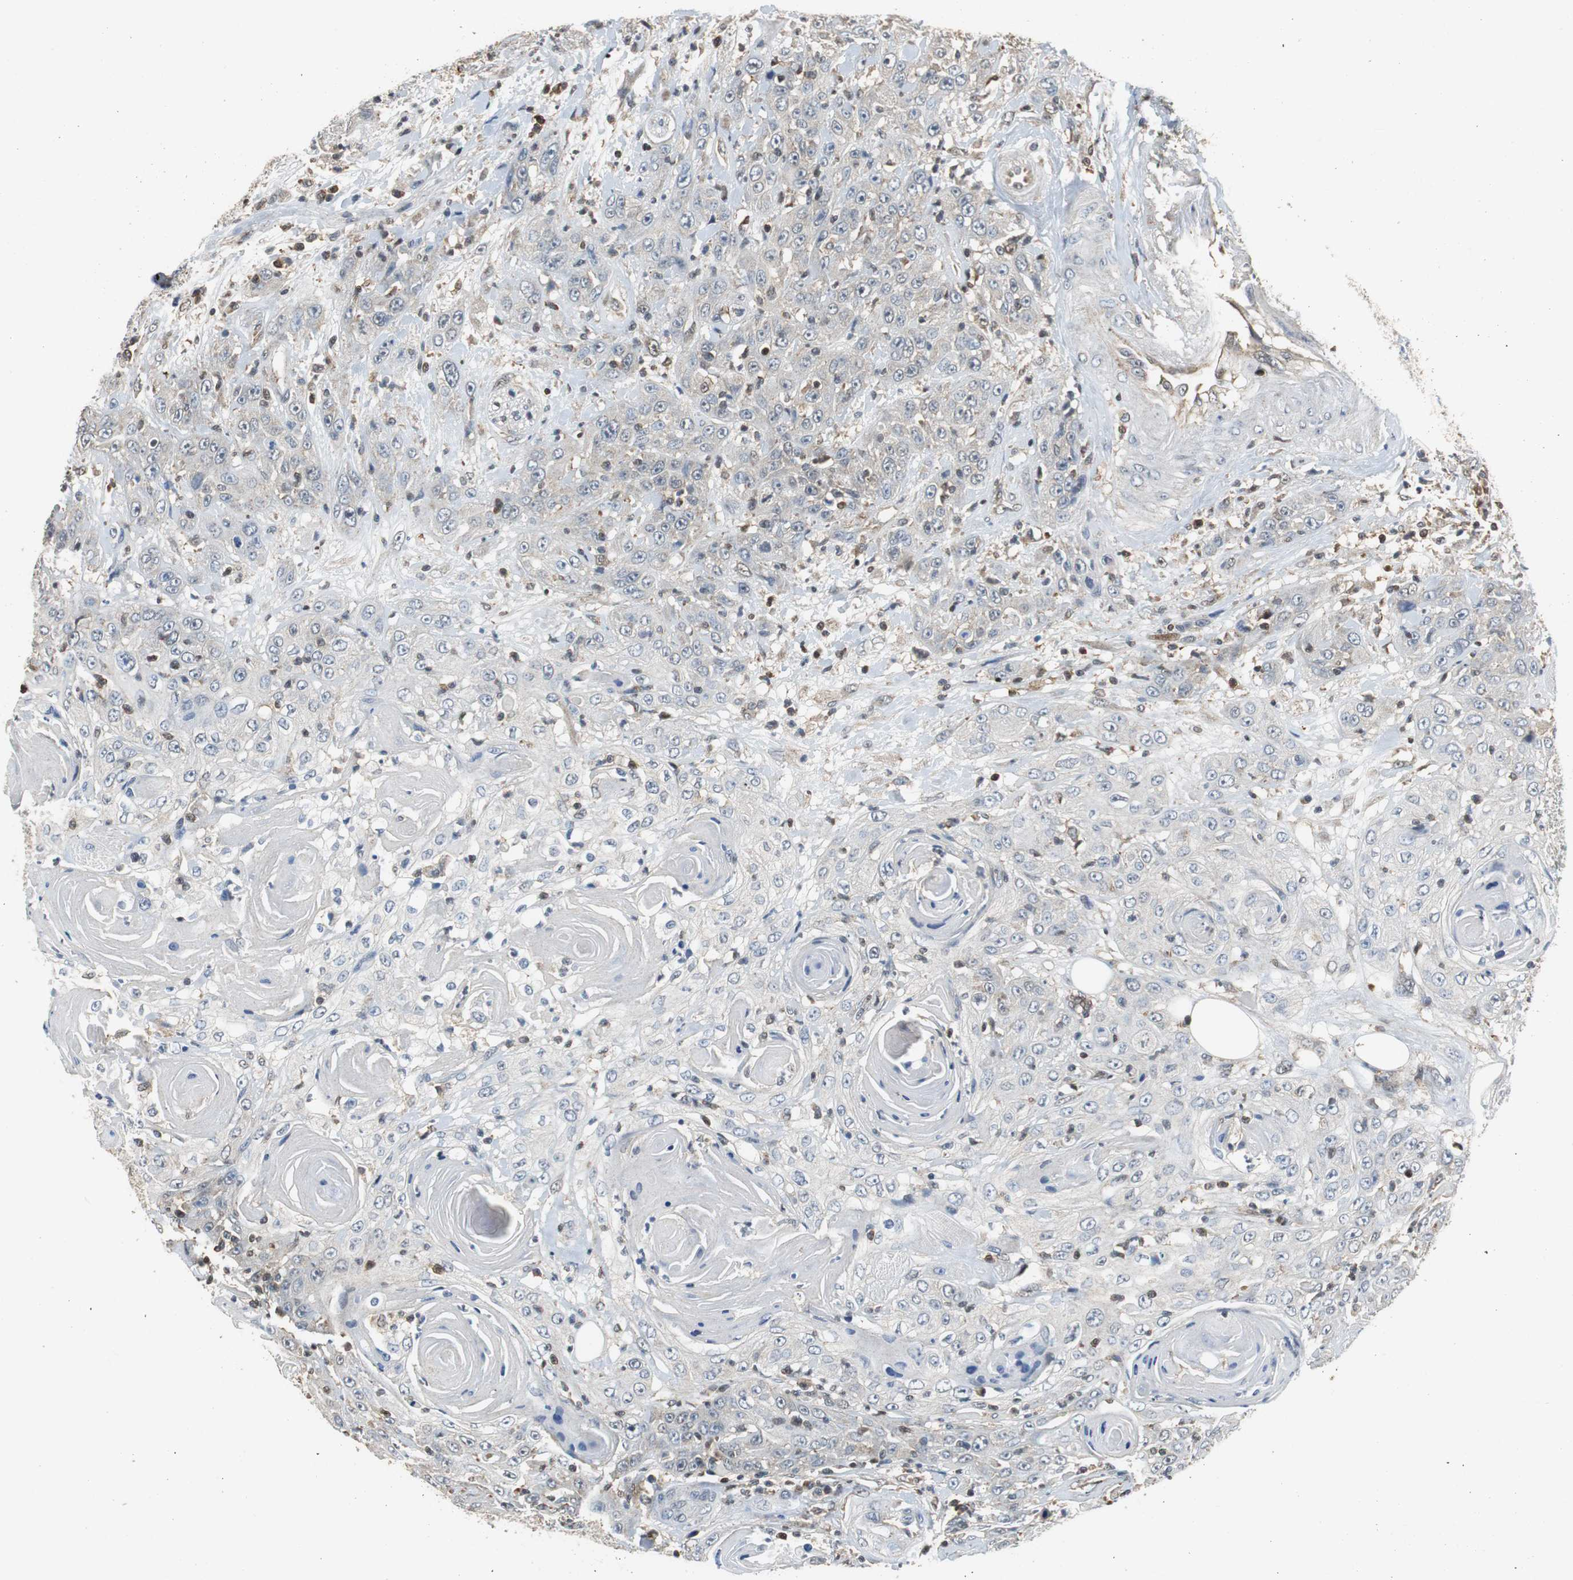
{"staining": {"intensity": "weak", "quantity": "25%-75%", "location": "cytoplasmic/membranous"}, "tissue": "head and neck cancer", "cell_type": "Tumor cells", "image_type": "cancer", "snomed": [{"axis": "morphology", "description": "Squamous cell carcinoma, NOS"}, {"axis": "topography", "description": "Head-Neck"}], "caption": "Immunohistochemical staining of human head and neck cancer displays low levels of weak cytoplasmic/membranous expression in about 25%-75% of tumor cells.", "gene": "GSDMD", "patient": {"sex": "female", "age": 84}}